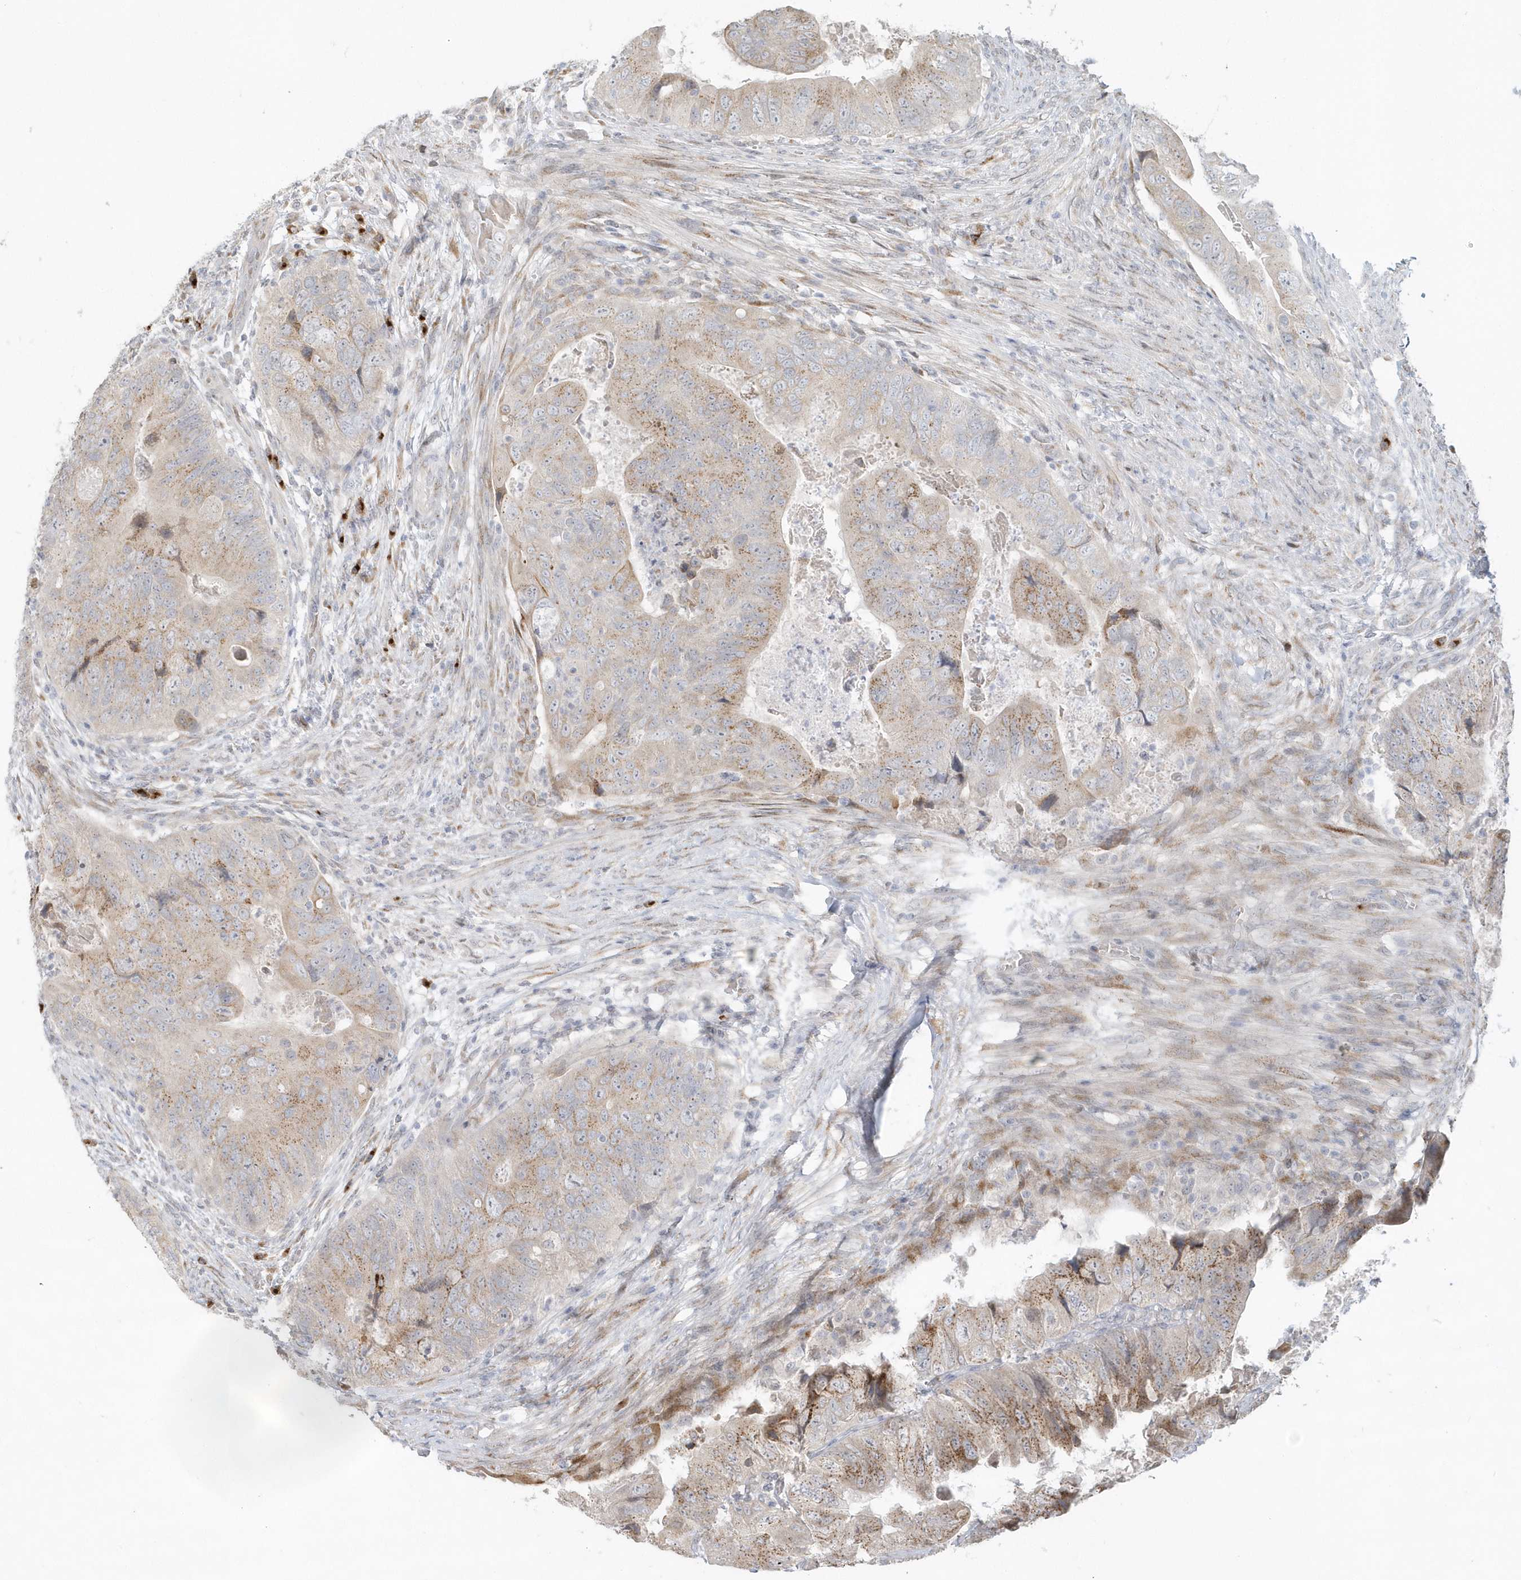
{"staining": {"intensity": "weak", "quantity": ">75%", "location": "cytoplasmic/membranous"}, "tissue": "colorectal cancer", "cell_type": "Tumor cells", "image_type": "cancer", "snomed": [{"axis": "morphology", "description": "Adenocarcinoma, NOS"}, {"axis": "topography", "description": "Rectum"}], "caption": "Protein expression analysis of adenocarcinoma (colorectal) displays weak cytoplasmic/membranous expression in about >75% of tumor cells.", "gene": "DHFR", "patient": {"sex": "male", "age": 63}}